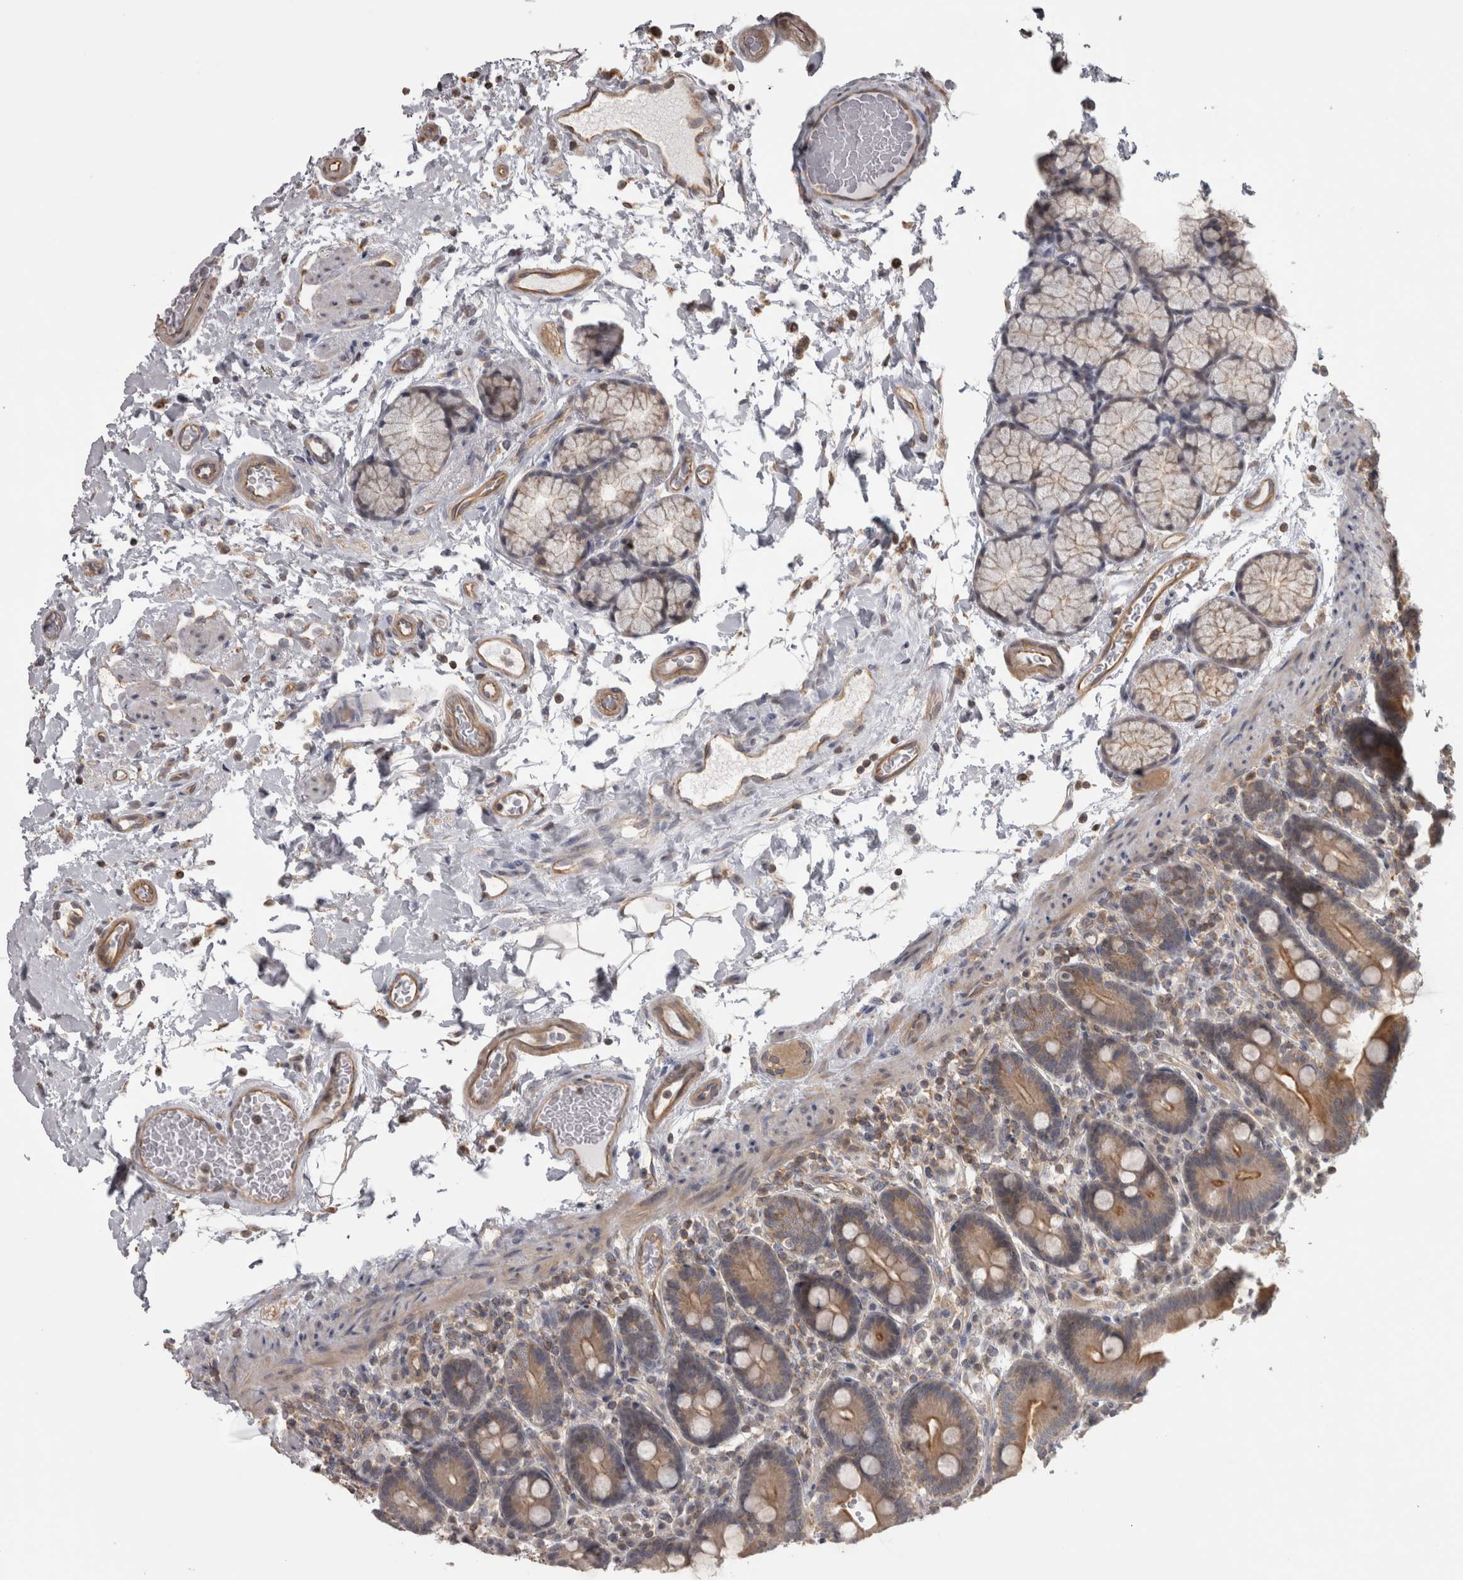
{"staining": {"intensity": "weak", "quantity": ">75%", "location": "cytoplasmic/membranous"}, "tissue": "duodenum", "cell_type": "Glandular cells", "image_type": "normal", "snomed": [{"axis": "morphology", "description": "Normal tissue, NOS"}, {"axis": "topography", "description": "Small intestine, NOS"}], "caption": "IHC (DAB (3,3'-diaminobenzidine)) staining of benign duodenum displays weak cytoplasmic/membranous protein expression in approximately >75% of glandular cells. (DAB = brown stain, brightfield microscopy at high magnification).", "gene": "PPP1R12B", "patient": {"sex": "female", "age": 71}}